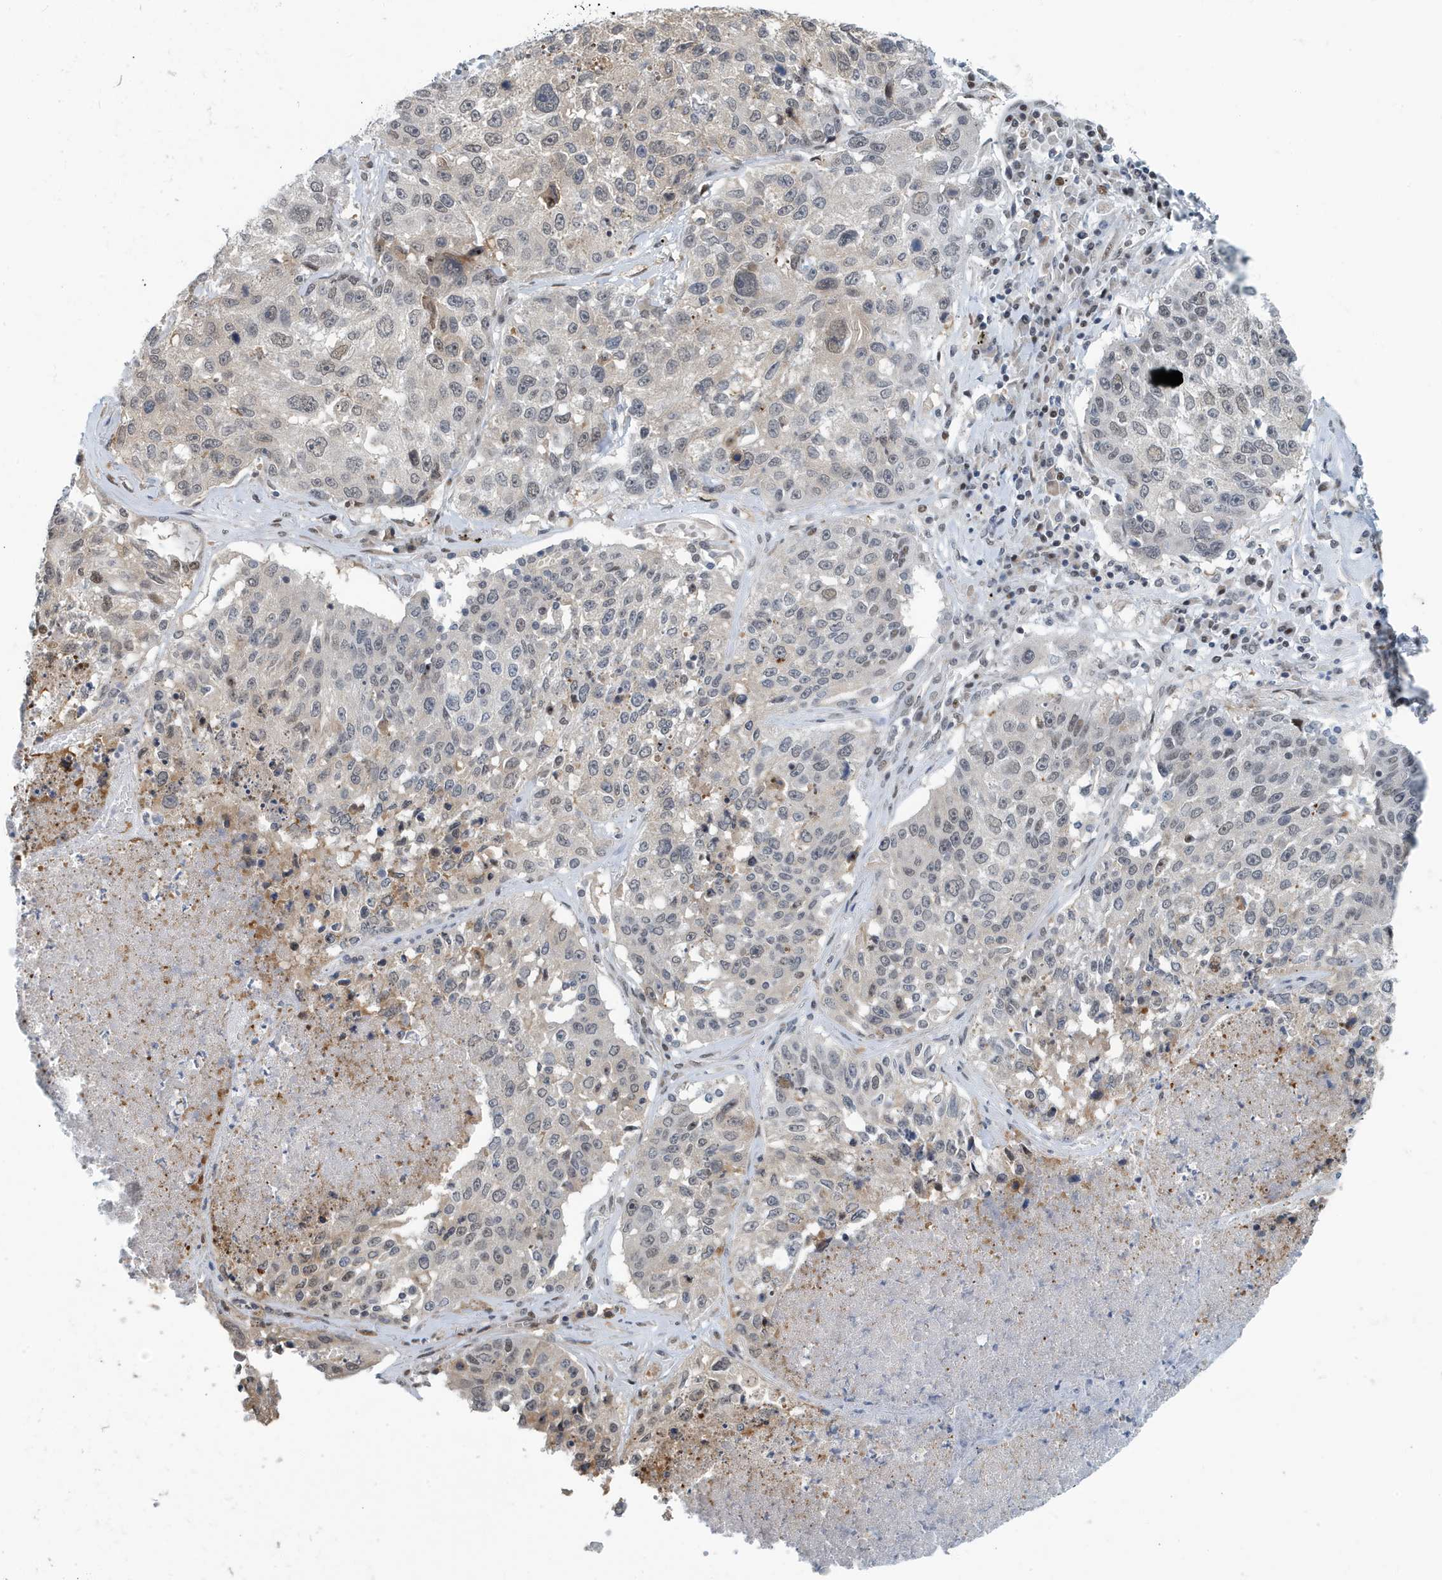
{"staining": {"intensity": "weak", "quantity": "<25%", "location": "nuclear"}, "tissue": "lung cancer", "cell_type": "Tumor cells", "image_type": "cancer", "snomed": [{"axis": "morphology", "description": "Squamous cell carcinoma, NOS"}, {"axis": "topography", "description": "Lung"}], "caption": "IHC micrograph of neoplastic tissue: squamous cell carcinoma (lung) stained with DAB exhibits no significant protein staining in tumor cells.", "gene": "KIF15", "patient": {"sex": "male", "age": 61}}